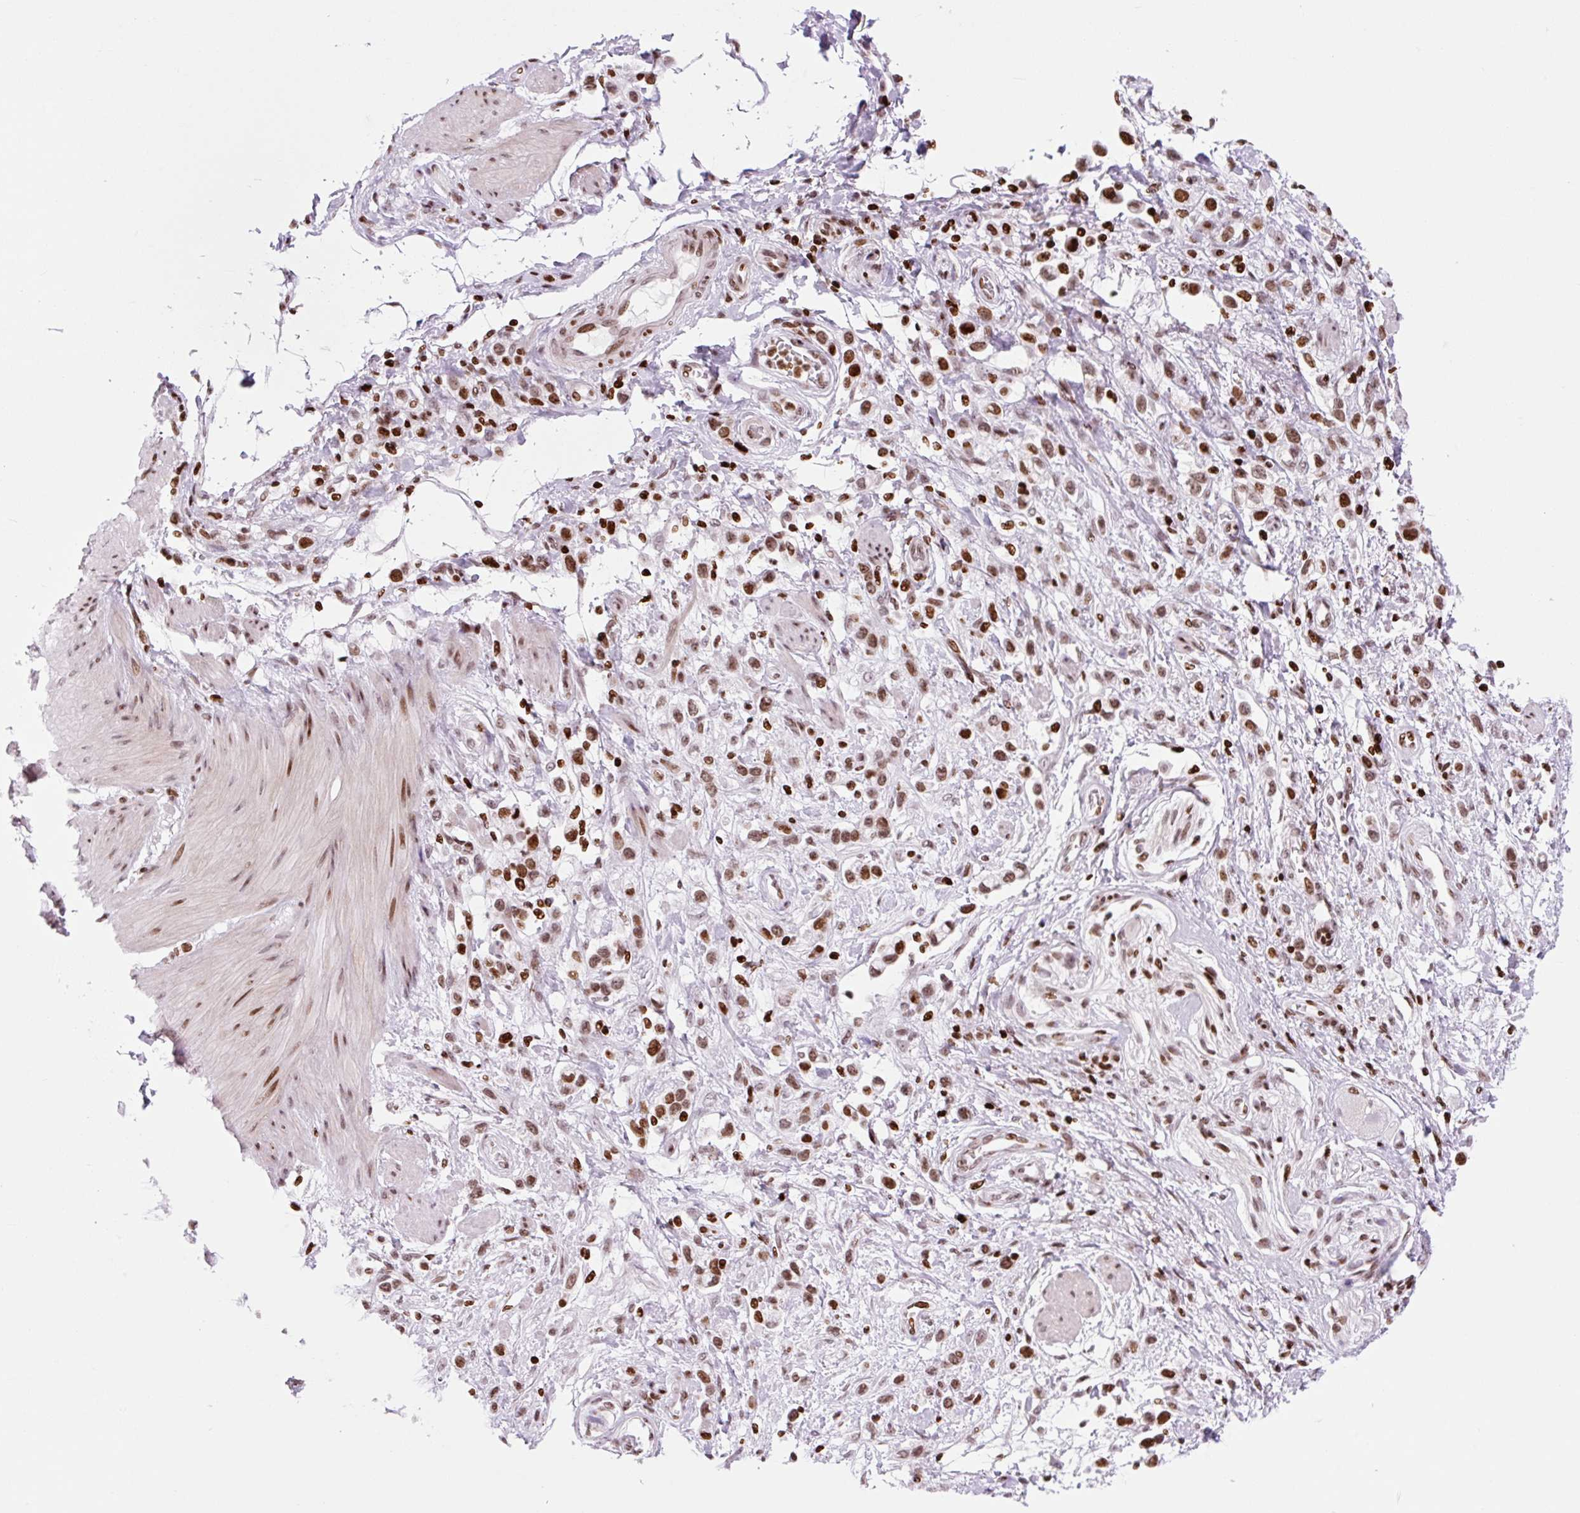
{"staining": {"intensity": "moderate", "quantity": ">75%", "location": "nuclear"}, "tissue": "stomach cancer", "cell_type": "Tumor cells", "image_type": "cancer", "snomed": [{"axis": "morphology", "description": "Adenocarcinoma, NOS"}, {"axis": "topography", "description": "Stomach"}], "caption": "Immunohistochemical staining of adenocarcinoma (stomach) displays moderate nuclear protein staining in about >75% of tumor cells. (DAB (3,3'-diaminobenzidine) = brown stain, brightfield microscopy at high magnification).", "gene": "H1-3", "patient": {"sex": "female", "age": 65}}